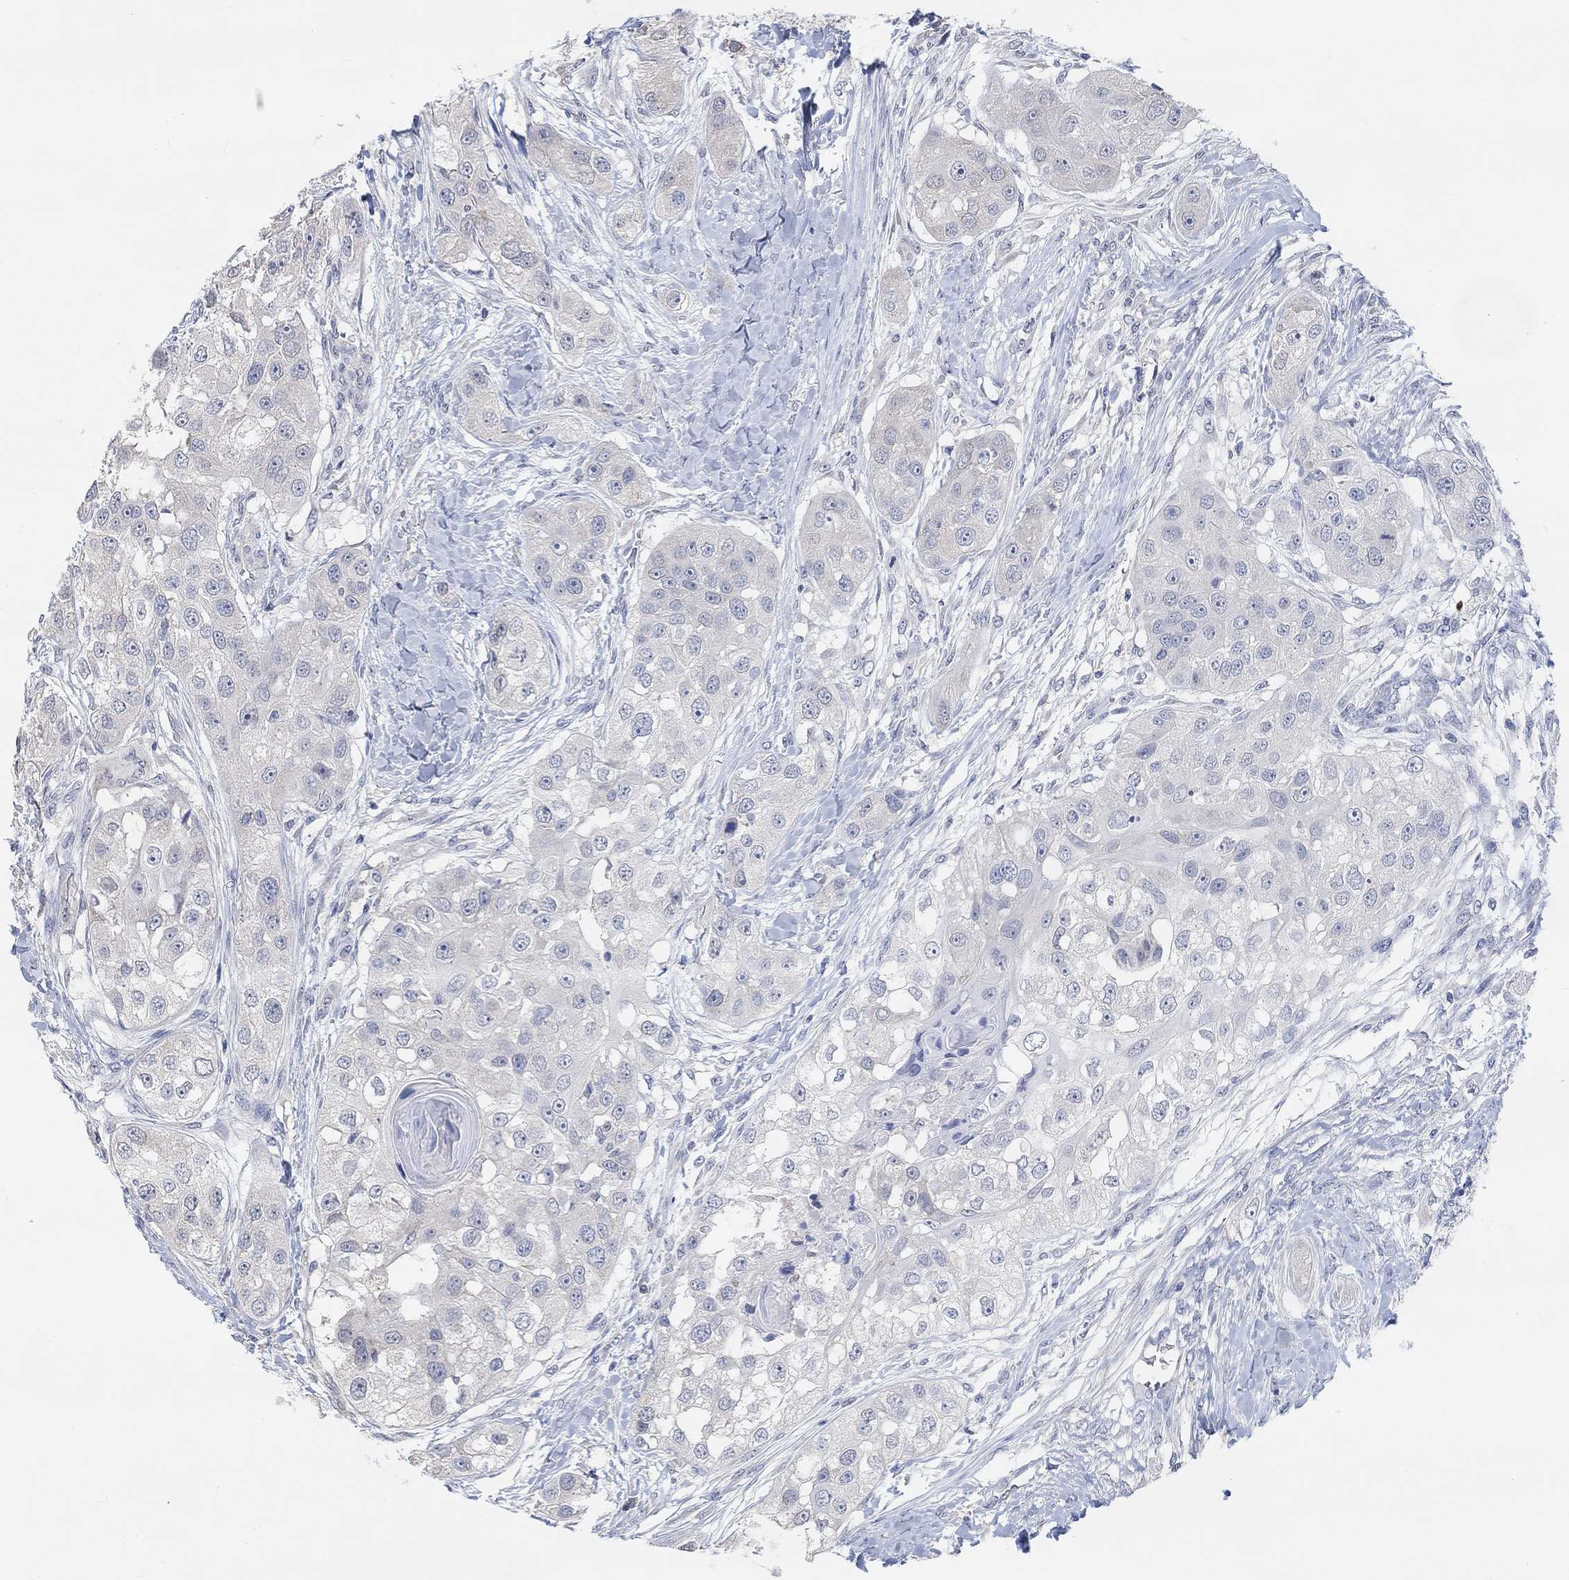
{"staining": {"intensity": "negative", "quantity": "none", "location": "none"}, "tissue": "head and neck cancer", "cell_type": "Tumor cells", "image_type": "cancer", "snomed": [{"axis": "morphology", "description": "Normal tissue, NOS"}, {"axis": "morphology", "description": "Squamous cell carcinoma, NOS"}, {"axis": "topography", "description": "Skeletal muscle"}, {"axis": "topography", "description": "Head-Neck"}], "caption": "DAB immunohistochemical staining of head and neck squamous cell carcinoma demonstrates no significant staining in tumor cells. (DAB (3,3'-diaminobenzidine) immunohistochemistry (IHC) with hematoxylin counter stain).", "gene": "MUC1", "patient": {"sex": "male", "age": 51}}